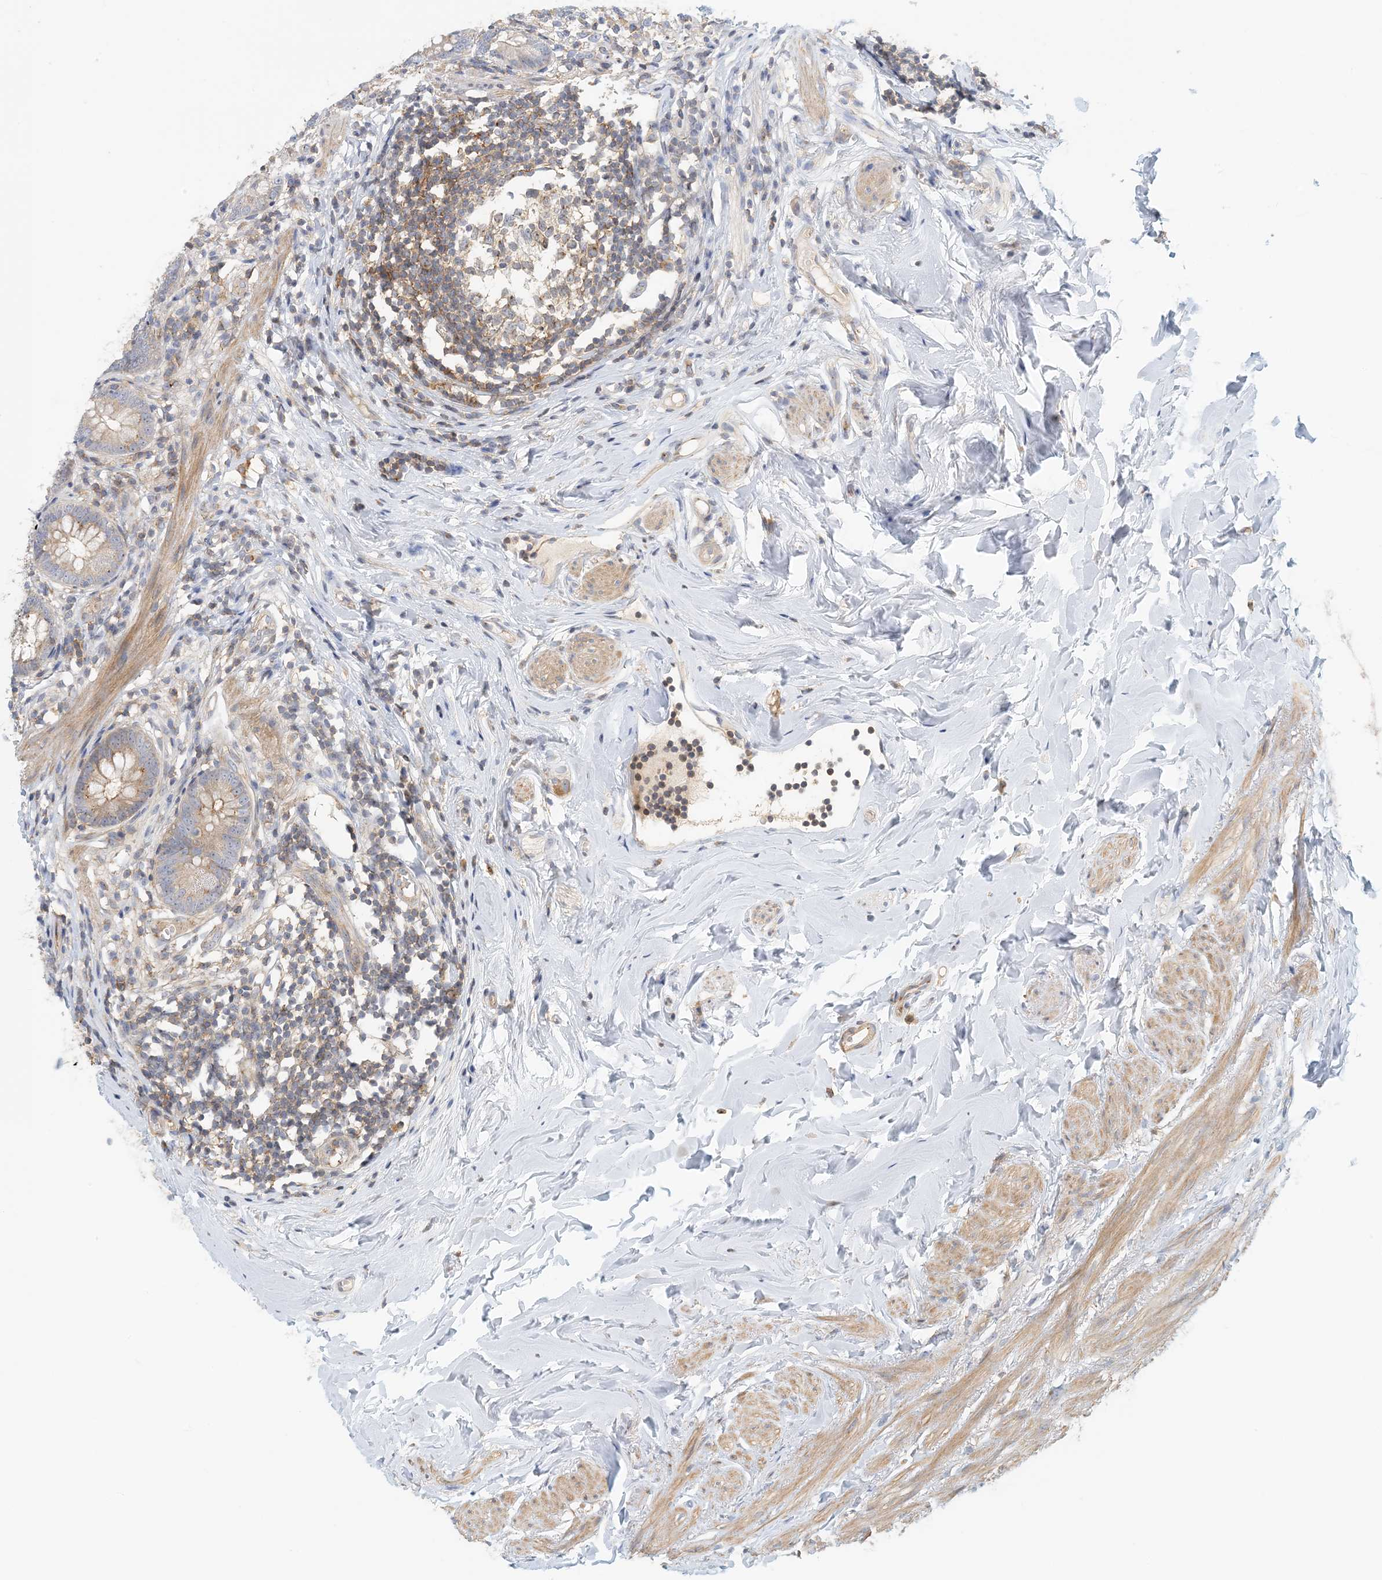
{"staining": {"intensity": "weak", "quantity": ">75%", "location": "cytoplasmic/membranous"}, "tissue": "appendix", "cell_type": "Glandular cells", "image_type": "normal", "snomed": [{"axis": "morphology", "description": "Normal tissue, NOS"}, {"axis": "topography", "description": "Appendix"}], "caption": "Glandular cells show low levels of weak cytoplasmic/membranous positivity in about >75% of cells in unremarkable human appendix. Using DAB (brown) and hematoxylin (blue) stains, captured at high magnification using brightfield microscopy.", "gene": "COLEC11", "patient": {"sex": "female", "age": 62}}